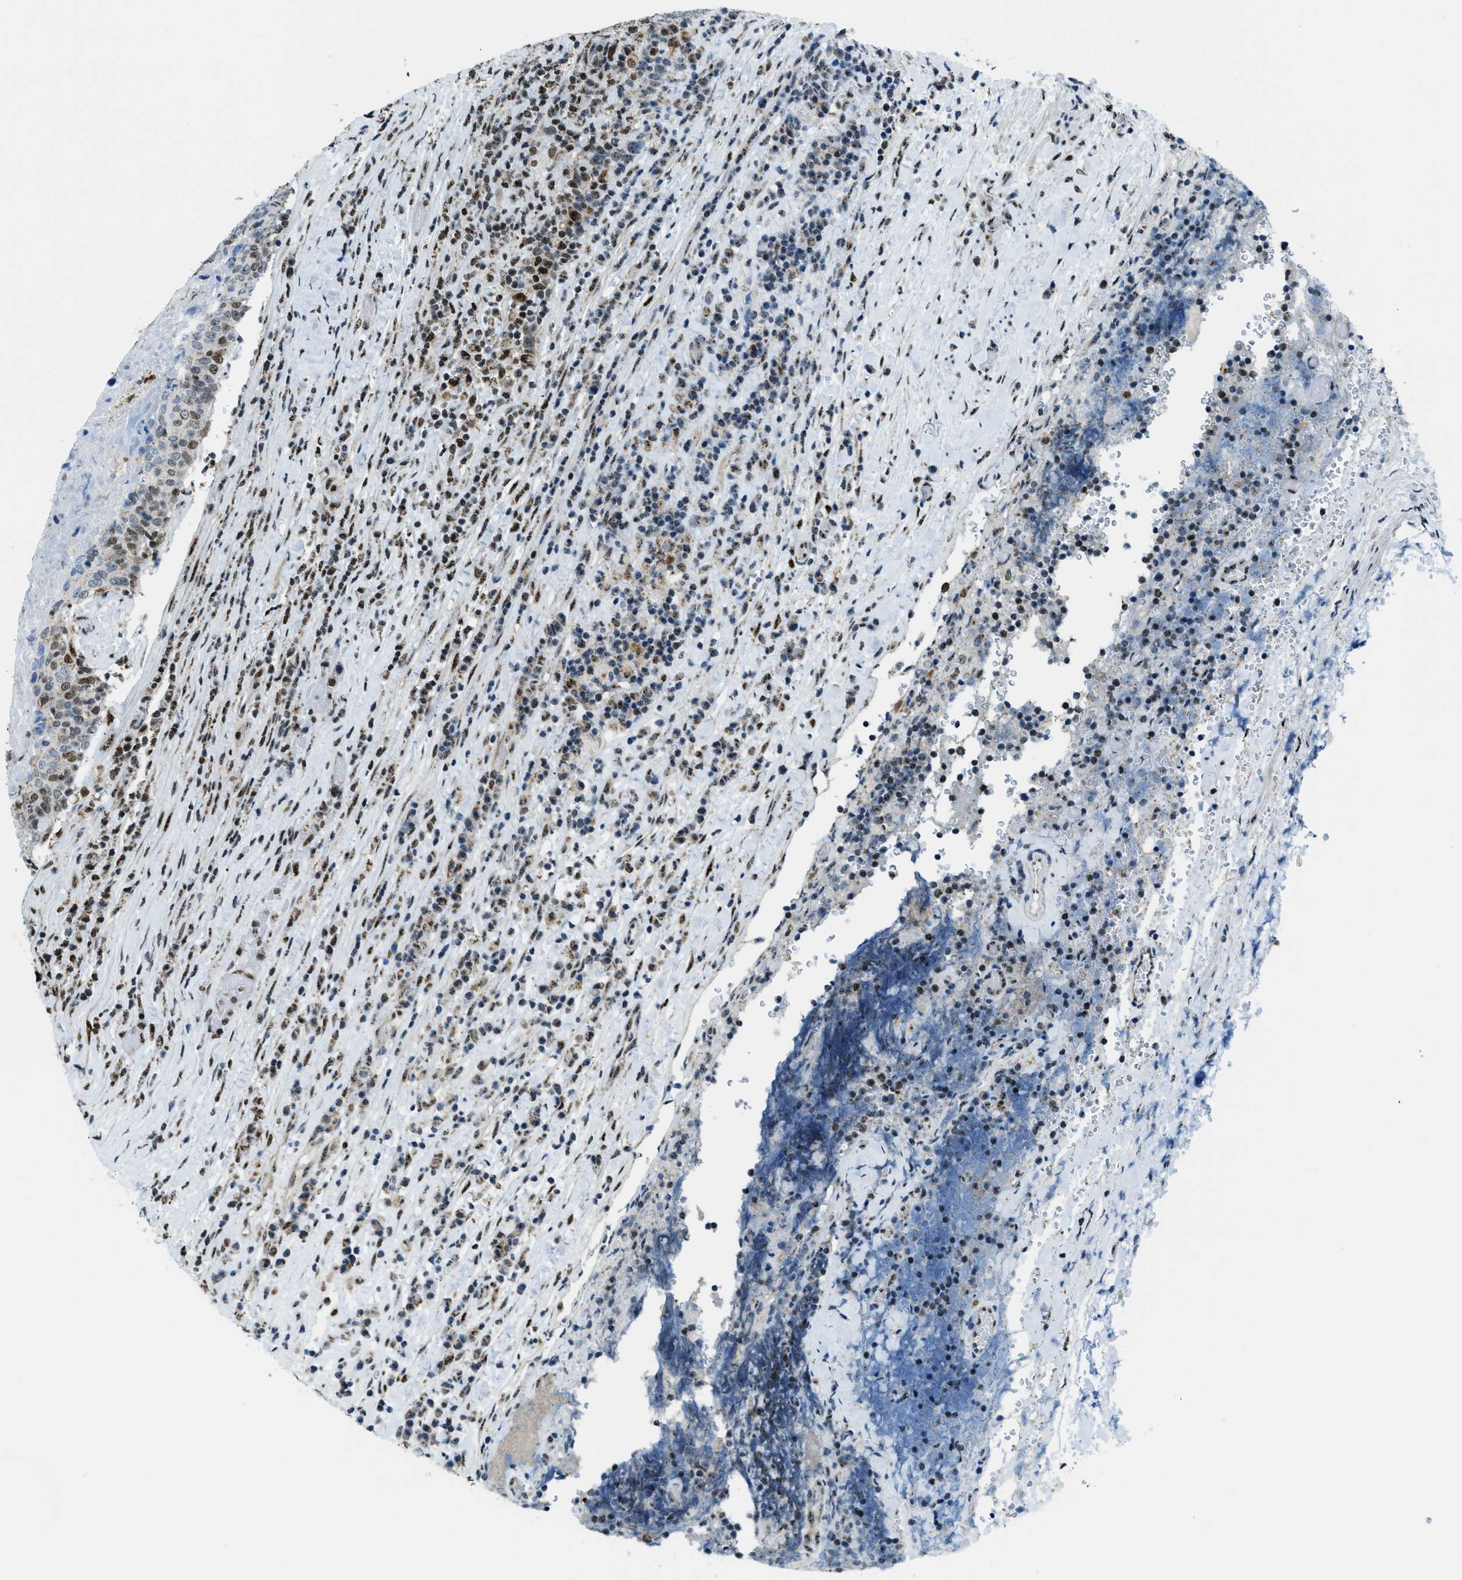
{"staining": {"intensity": "strong", "quantity": "25%-75%", "location": "cytoplasmic/membranous,nuclear"}, "tissue": "head and neck cancer", "cell_type": "Tumor cells", "image_type": "cancer", "snomed": [{"axis": "morphology", "description": "Squamous cell carcinoma, NOS"}, {"axis": "morphology", "description": "Squamous cell carcinoma, metastatic, NOS"}, {"axis": "topography", "description": "Lymph node"}, {"axis": "topography", "description": "Head-Neck"}], "caption": "Immunohistochemistry (IHC) staining of metastatic squamous cell carcinoma (head and neck), which displays high levels of strong cytoplasmic/membranous and nuclear expression in approximately 25%-75% of tumor cells indicating strong cytoplasmic/membranous and nuclear protein expression. The staining was performed using DAB (3,3'-diaminobenzidine) (brown) for protein detection and nuclei were counterstained in hematoxylin (blue).", "gene": "SP100", "patient": {"sex": "male", "age": 62}}